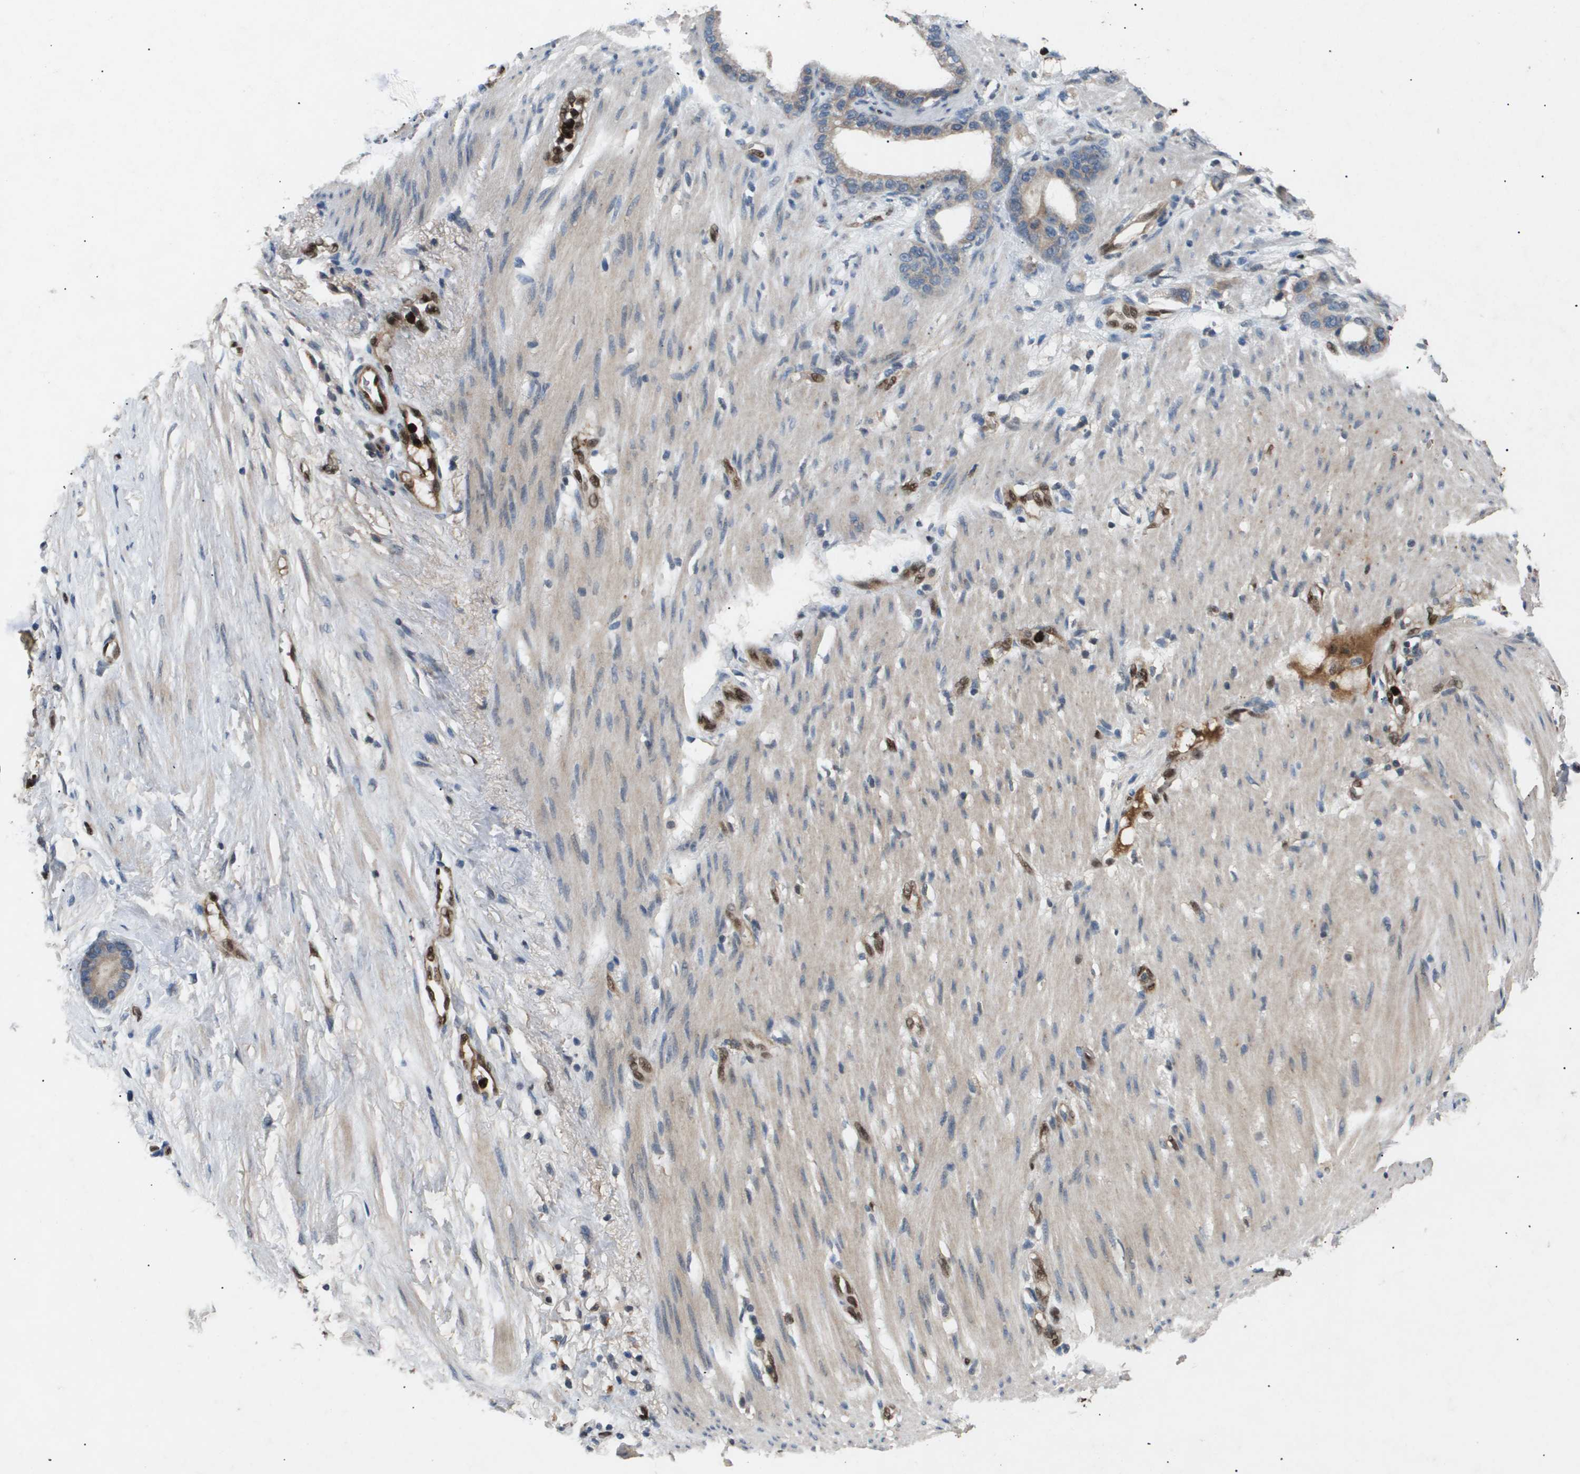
{"staining": {"intensity": "weak", "quantity": "<25%", "location": "cytoplasmic/membranous"}, "tissue": "stomach cancer", "cell_type": "Tumor cells", "image_type": "cancer", "snomed": [{"axis": "morphology", "description": "Adenocarcinoma, NOS"}, {"axis": "topography", "description": "Stomach"}], "caption": "Stomach cancer was stained to show a protein in brown. There is no significant staining in tumor cells.", "gene": "ERG", "patient": {"sex": "female", "age": 75}}